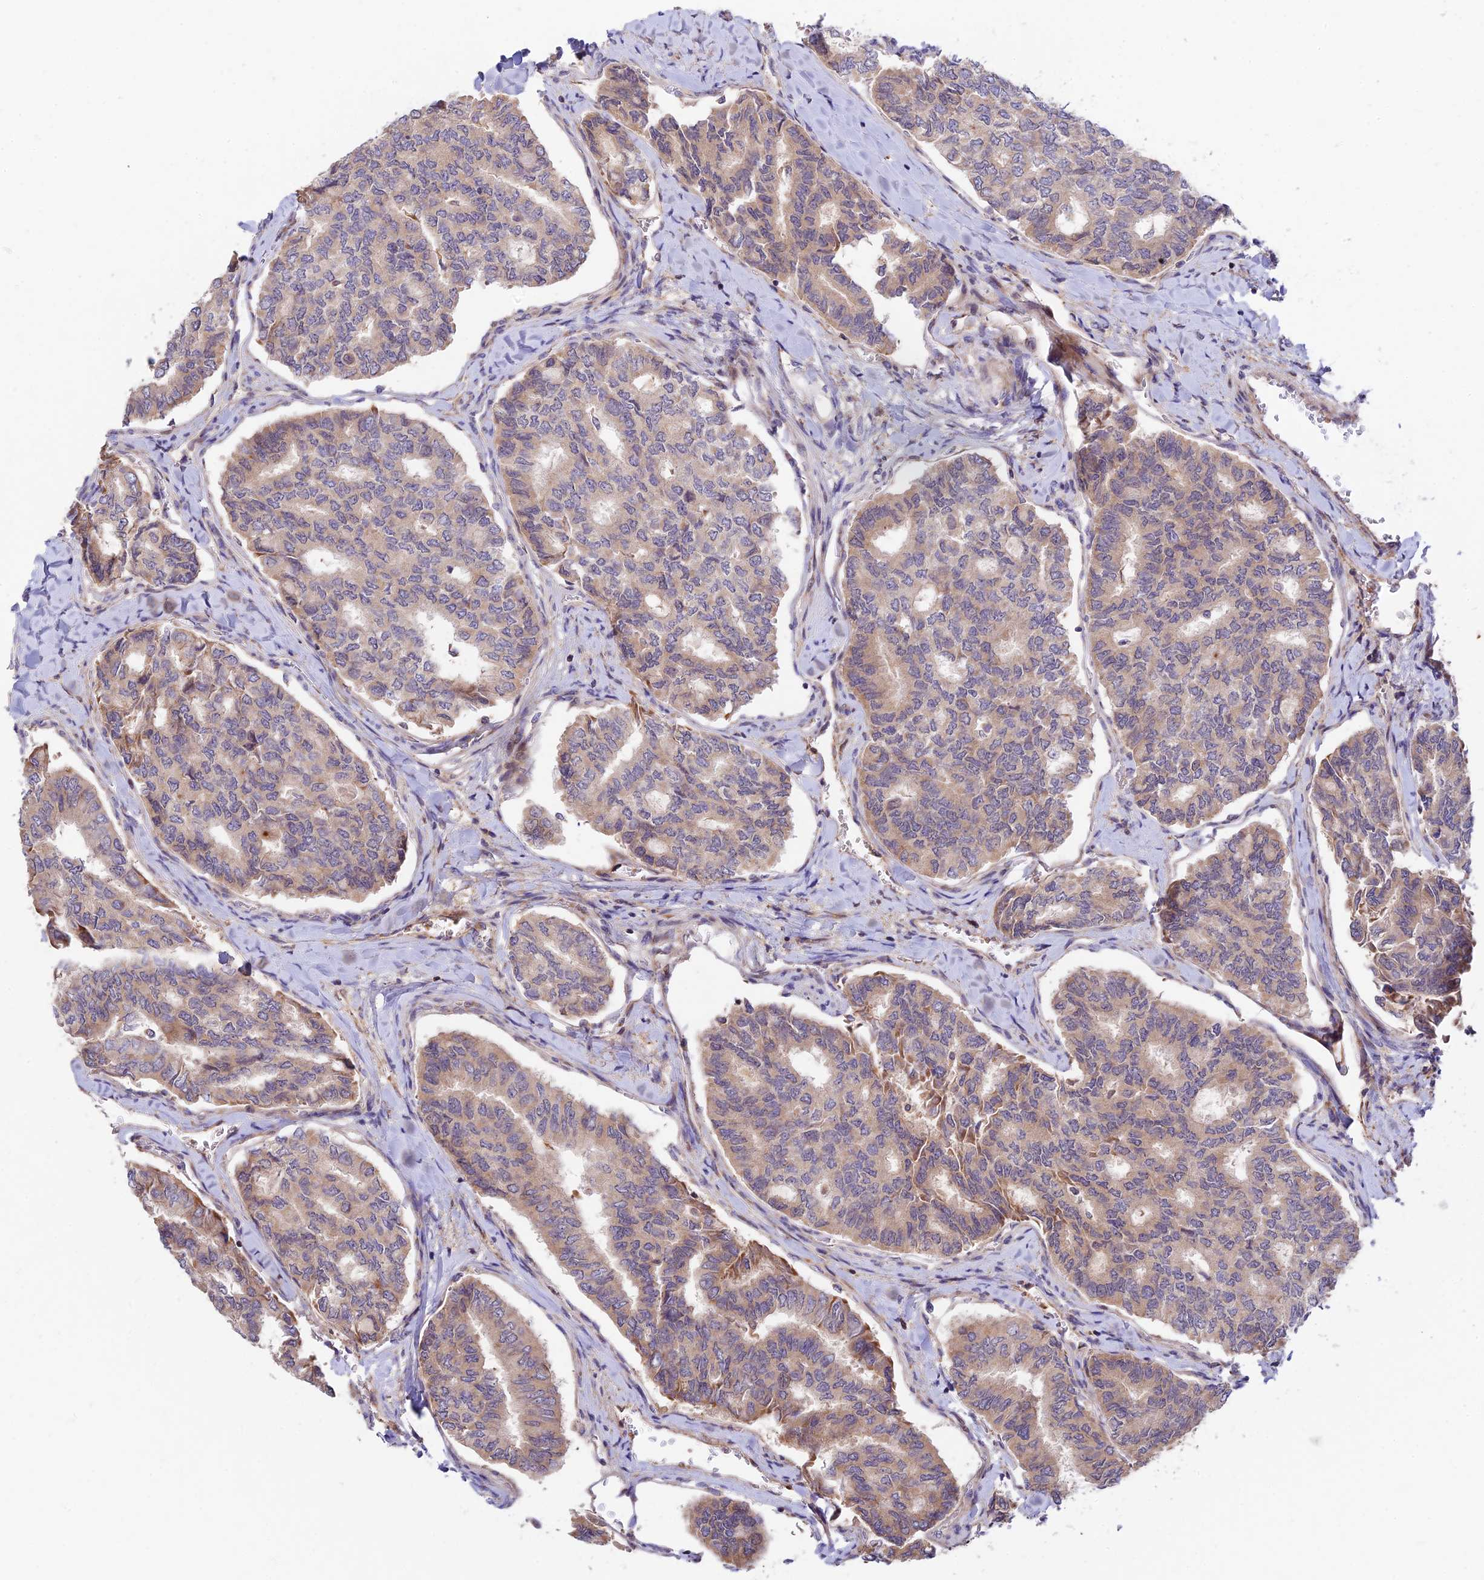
{"staining": {"intensity": "weak", "quantity": "<25%", "location": "cytoplasmic/membranous"}, "tissue": "thyroid cancer", "cell_type": "Tumor cells", "image_type": "cancer", "snomed": [{"axis": "morphology", "description": "Papillary adenocarcinoma, NOS"}, {"axis": "topography", "description": "Thyroid gland"}], "caption": "Immunohistochemical staining of thyroid papillary adenocarcinoma exhibits no significant positivity in tumor cells.", "gene": "FUOM", "patient": {"sex": "female", "age": 35}}